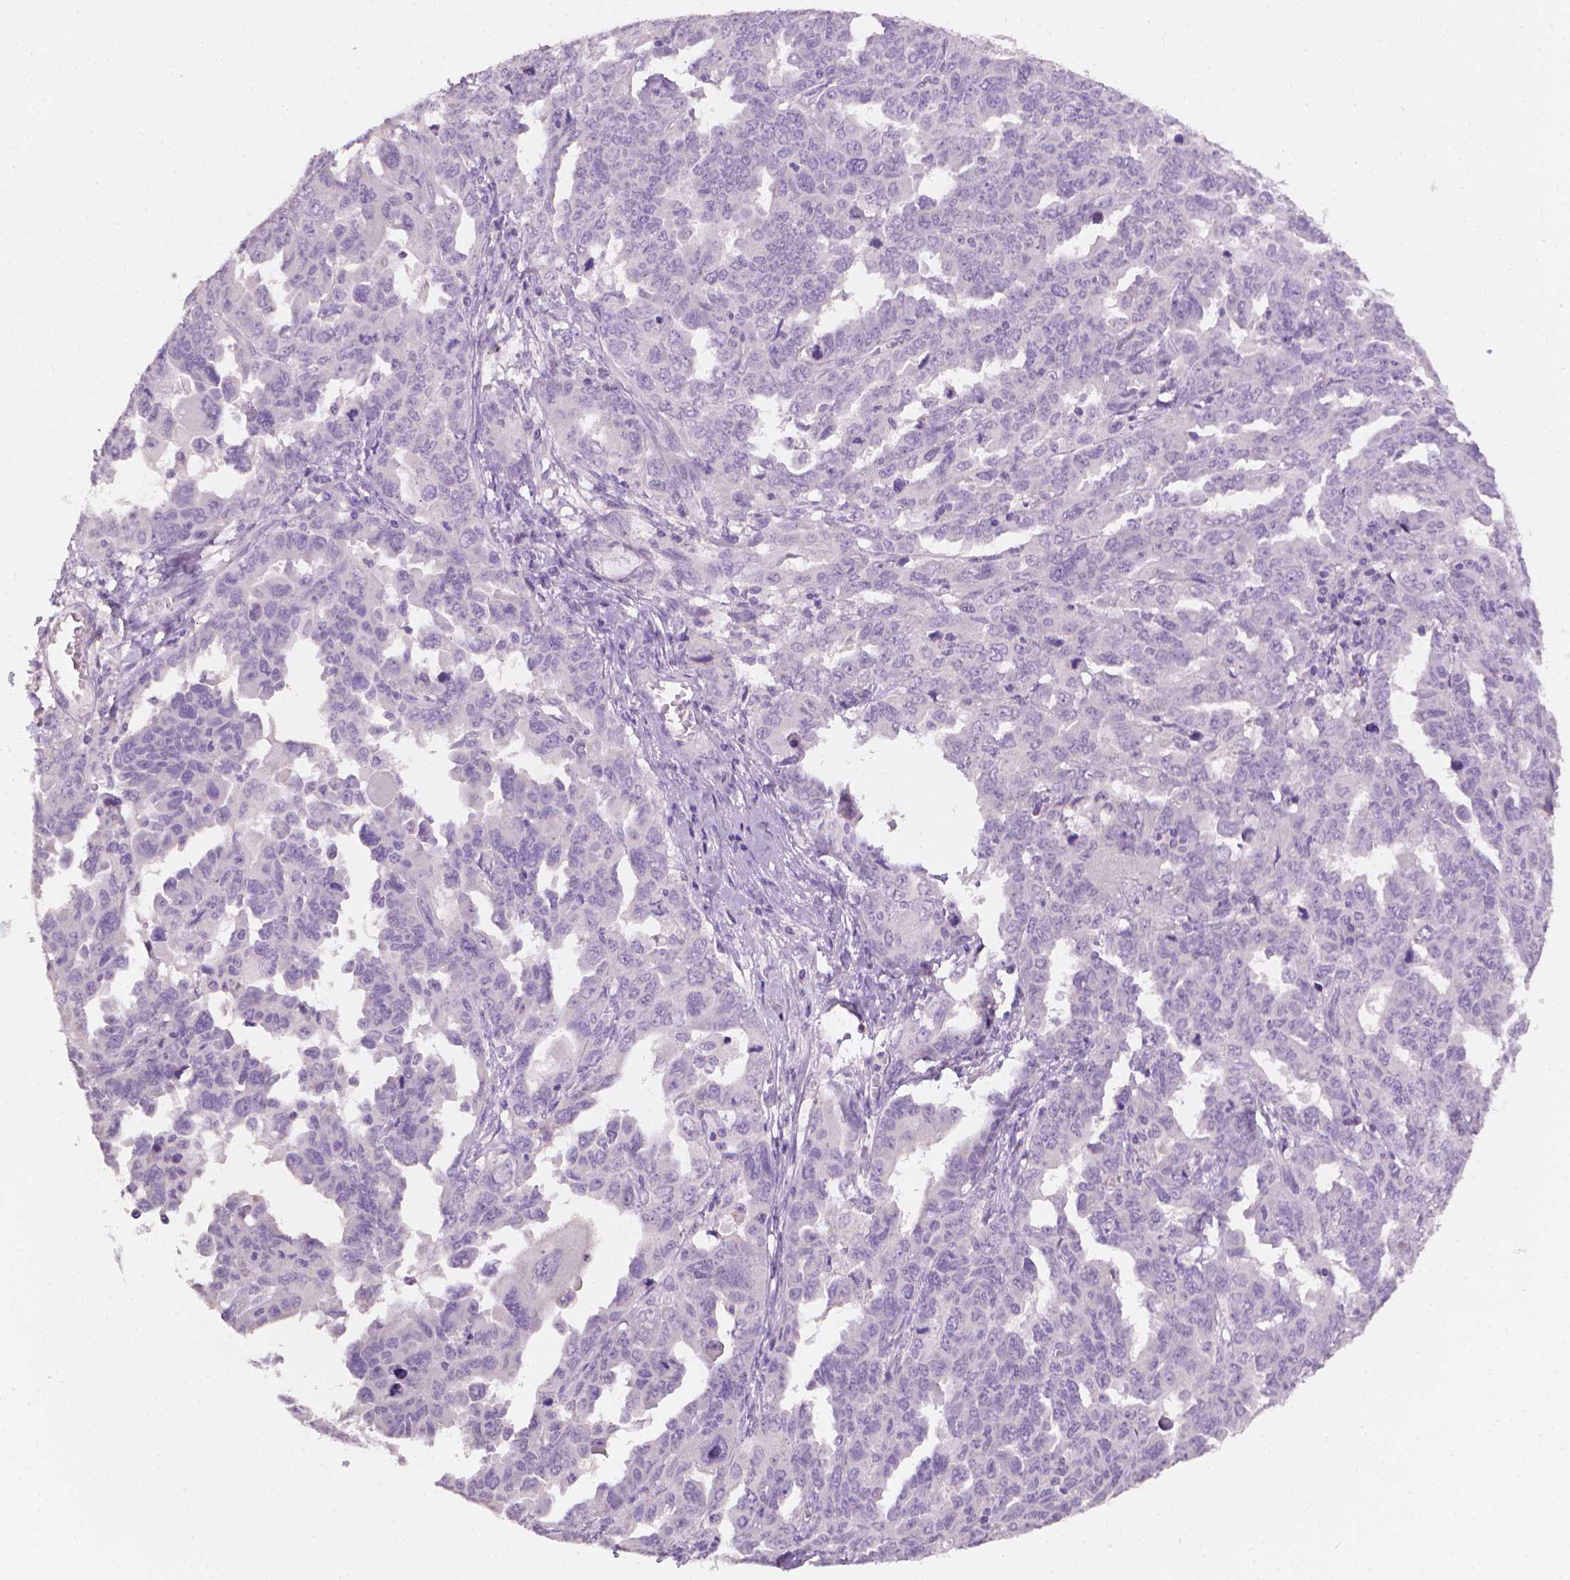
{"staining": {"intensity": "negative", "quantity": "none", "location": "none"}, "tissue": "ovarian cancer", "cell_type": "Tumor cells", "image_type": "cancer", "snomed": [{"axis": "morphology", "description": "Adenocarcinoma, NOS"}, {"axis": "morphology", "description": "Carcinoma, endometroid"}, {"axis": "topography", "description": "Ovary"}], "caption": "Immunohistochemical staining of ovarian cancer (adenocarcinoma) displays no significant expression in tumor cells. (Brightfield microscopy of DAB (3,3'-diaminobenzidine) immunohistochemistry (IHC) at high magnification).", "gene": "FASN", "patient": {"sex": "female", "age": 72}}